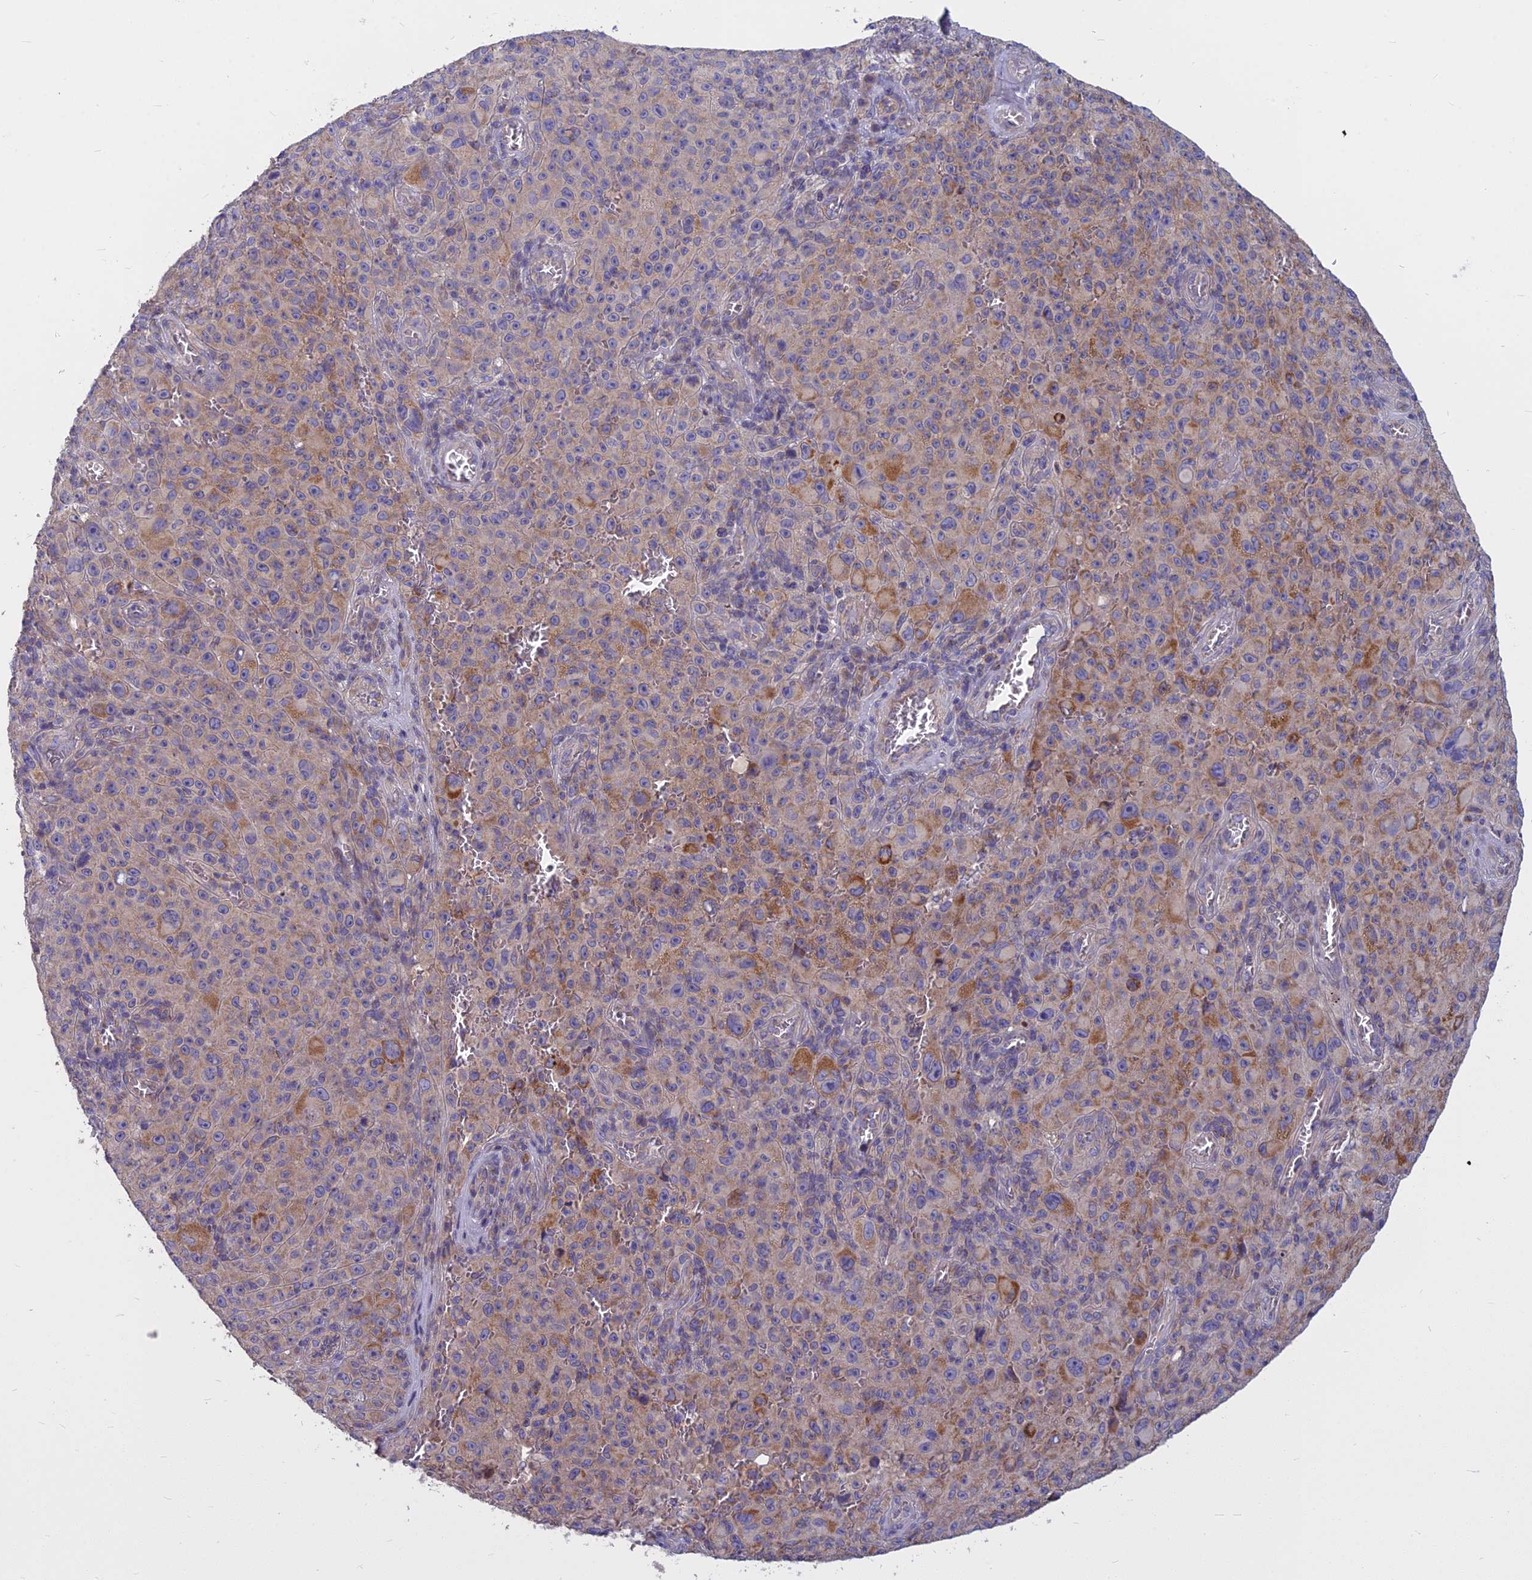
{"staining": {"intensity": "moderate", "quantity": "25%-75%", "location": "cytoplasmic/membranous"}, "tissue": "melanoma", "cell_type": "Tumor cells", "image_type": "cancer", "snomed": [{"axis": "morphology", "description": "Malignant melanoma, NOS"}, {"axis": "topography", "description": "Skin"}], "caption": "Melanoma tissue displays moderate cytoplasmic/membranous staining in approximately 25%-75% of tumor cells", "gene": "COX20", "patient": {"sex": "female", "age": 82}}